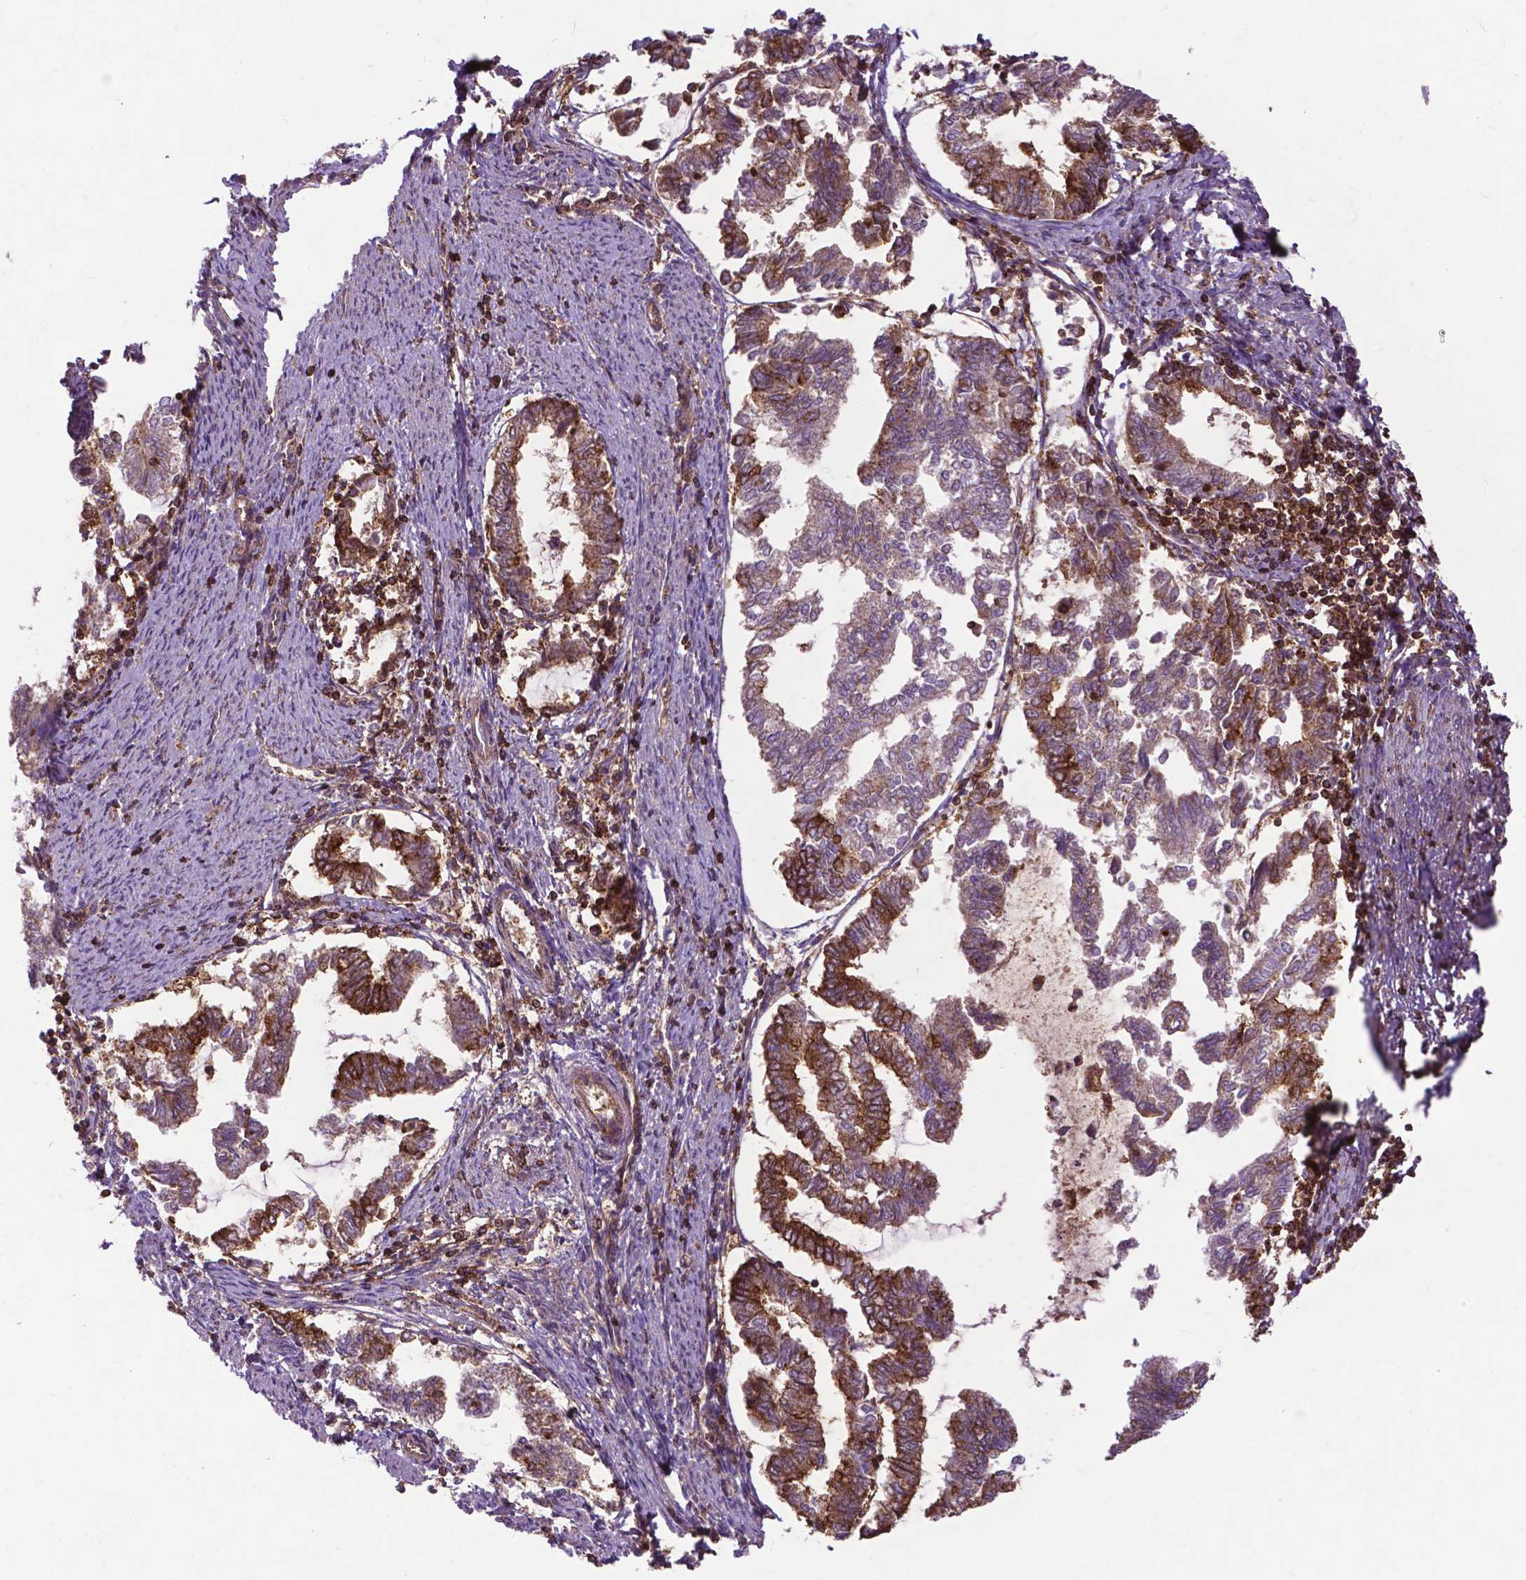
{"staining": {"intensity": "strong", "quantity": "25%-75%", "location": "cytoplasmic/membranous"}, "tissue": "endometrial cancer", "cell_type": "Tumor cells", "image_type": "cancer", "snomed": [{"axis": "morphology", "description": "Adenocarcinoma, NOS"}, {"axis": "topography", "description": "Endometrium"}], "caption": "Human endometrial adenocarcinoma stained with a brown dye displays strong cytoplasmic/membranous positive staining in approximately 25%-75% of tumor cells.", "gene": "CHMP4A", "patient": {"sex": "female", "age": 79}}